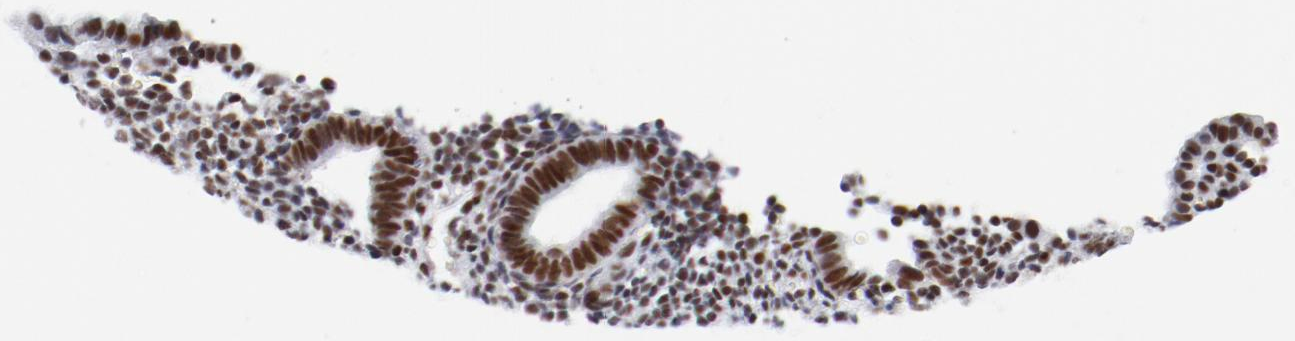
{"staining": {"intensity": "moderate", "quantity": "25%-75%", "location": "nuclear"}, "tissue": "endometrium", "cell_type": "Cells in endometrial stroma", "image_type": "normal", "snomed": [{"axis": "morphology", "description": "Normal tissue, NOS"}, {"axis": "topography", "description": "Endometrium"}], "caption": "Normal endometrium displays moderate nuclear staining in approximately 25%-75% of cells in endometrial stroma, visualized by immunohistochemistry. (Stains: DAB (3,3'-diaminobenzidine) in brown, nuclei in blue, Microscopy: brightfield microscopy at high magnification).", "gene": "ATF2", "patient": {"sex": "female", "age": 27}}